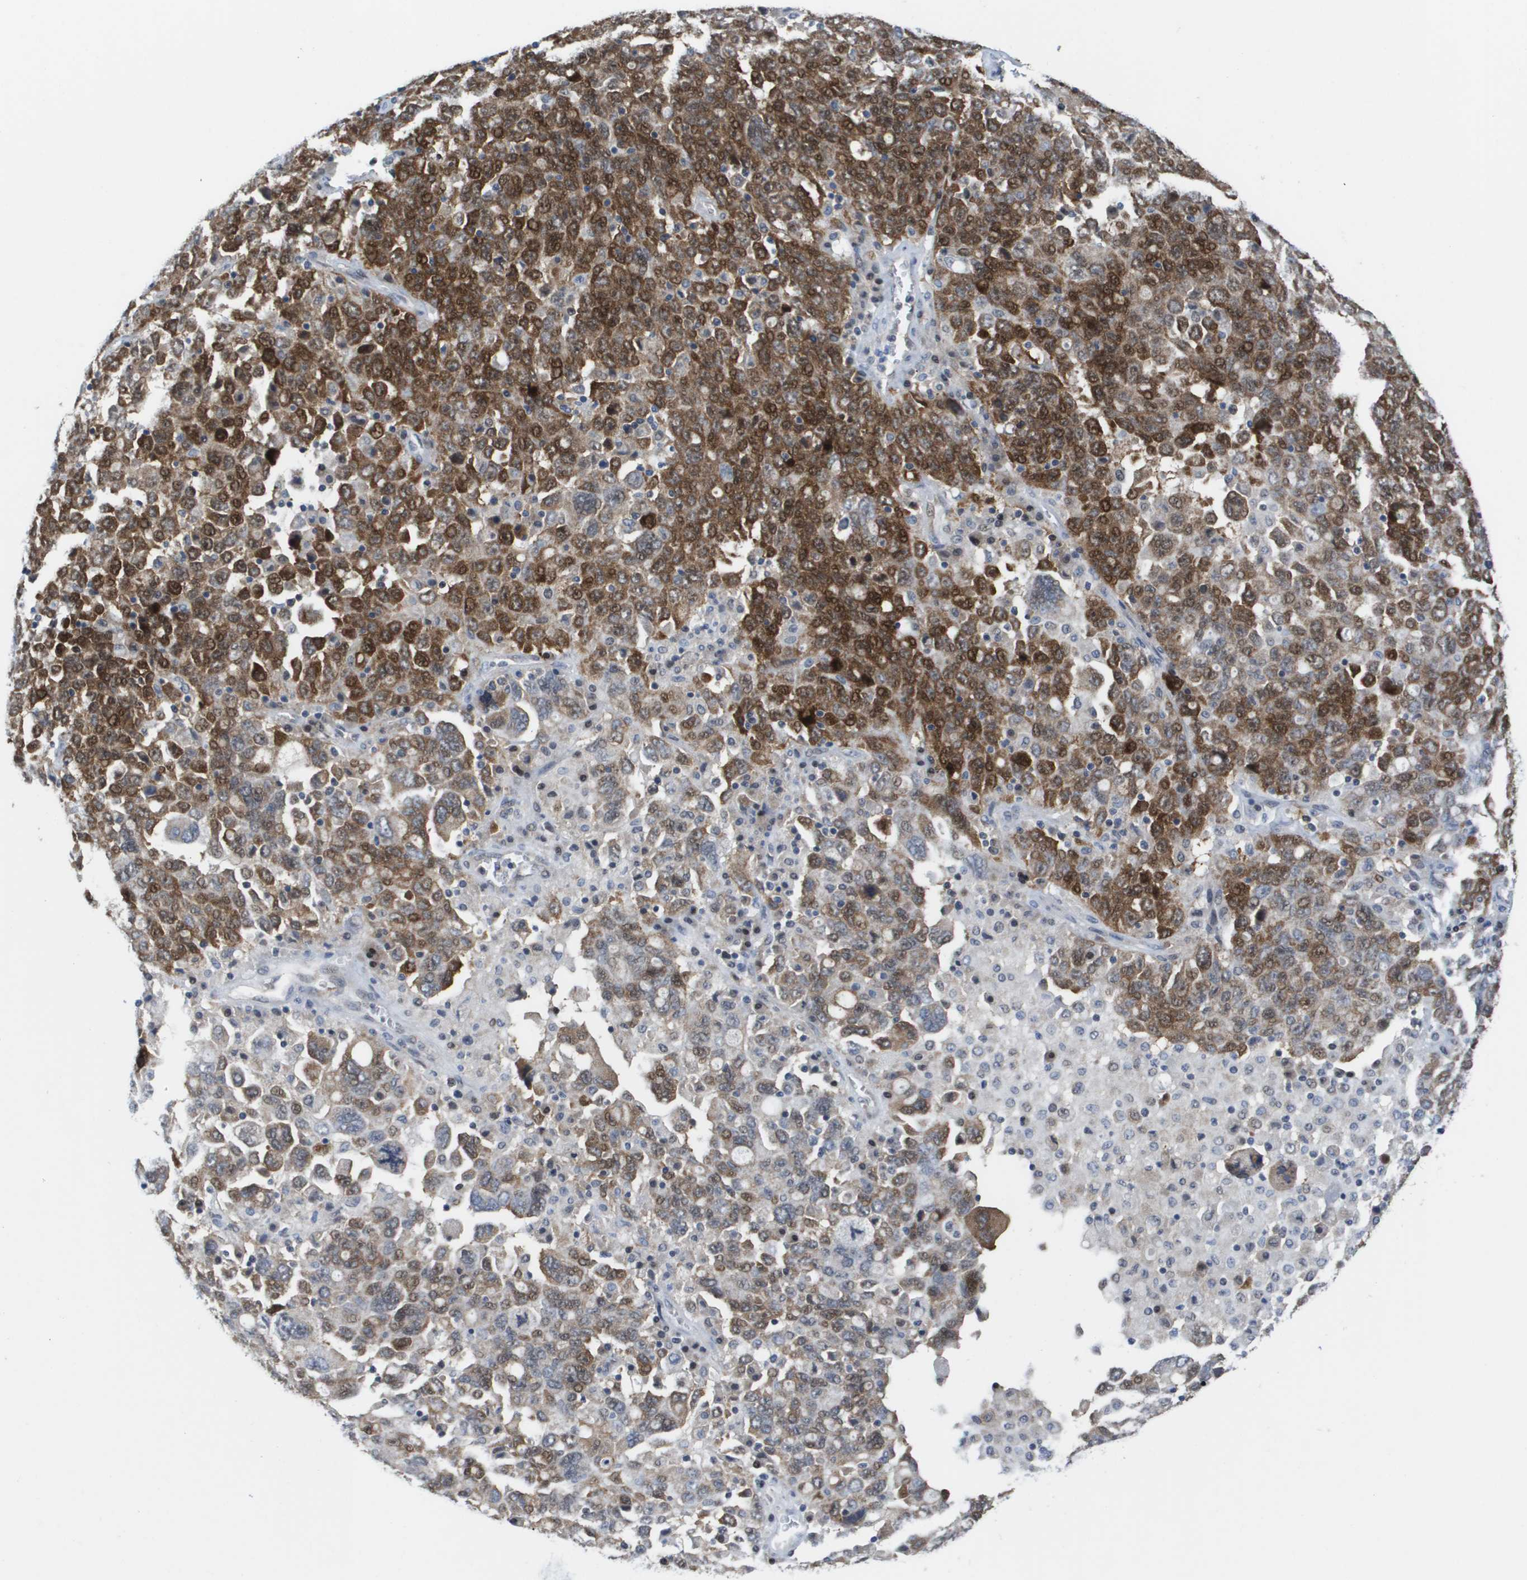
{"staining": {"intensity": "strong", "quantity": ">75%", "location": "cytoplasmic/membranous,nuclear"}, "tissue": "ovarian cancer", "cell_type": "Tumor cells", "image_type": "cancer", "snomed": [{"axis": "morphology", "description": "Carcinoma, endometroid"}, {"axis": "topography", "description": "Ovary"}], "caption": "IHC image of human endometroid carcinoma (ovarian) stained for a protein (brown), which demonstrates high levels of strong cytoplasmic/membranous and nuclear staining in about >75% of tumor cells.", "gene": "FKBP4", "patient": {"sex": "female", "age": 62}}